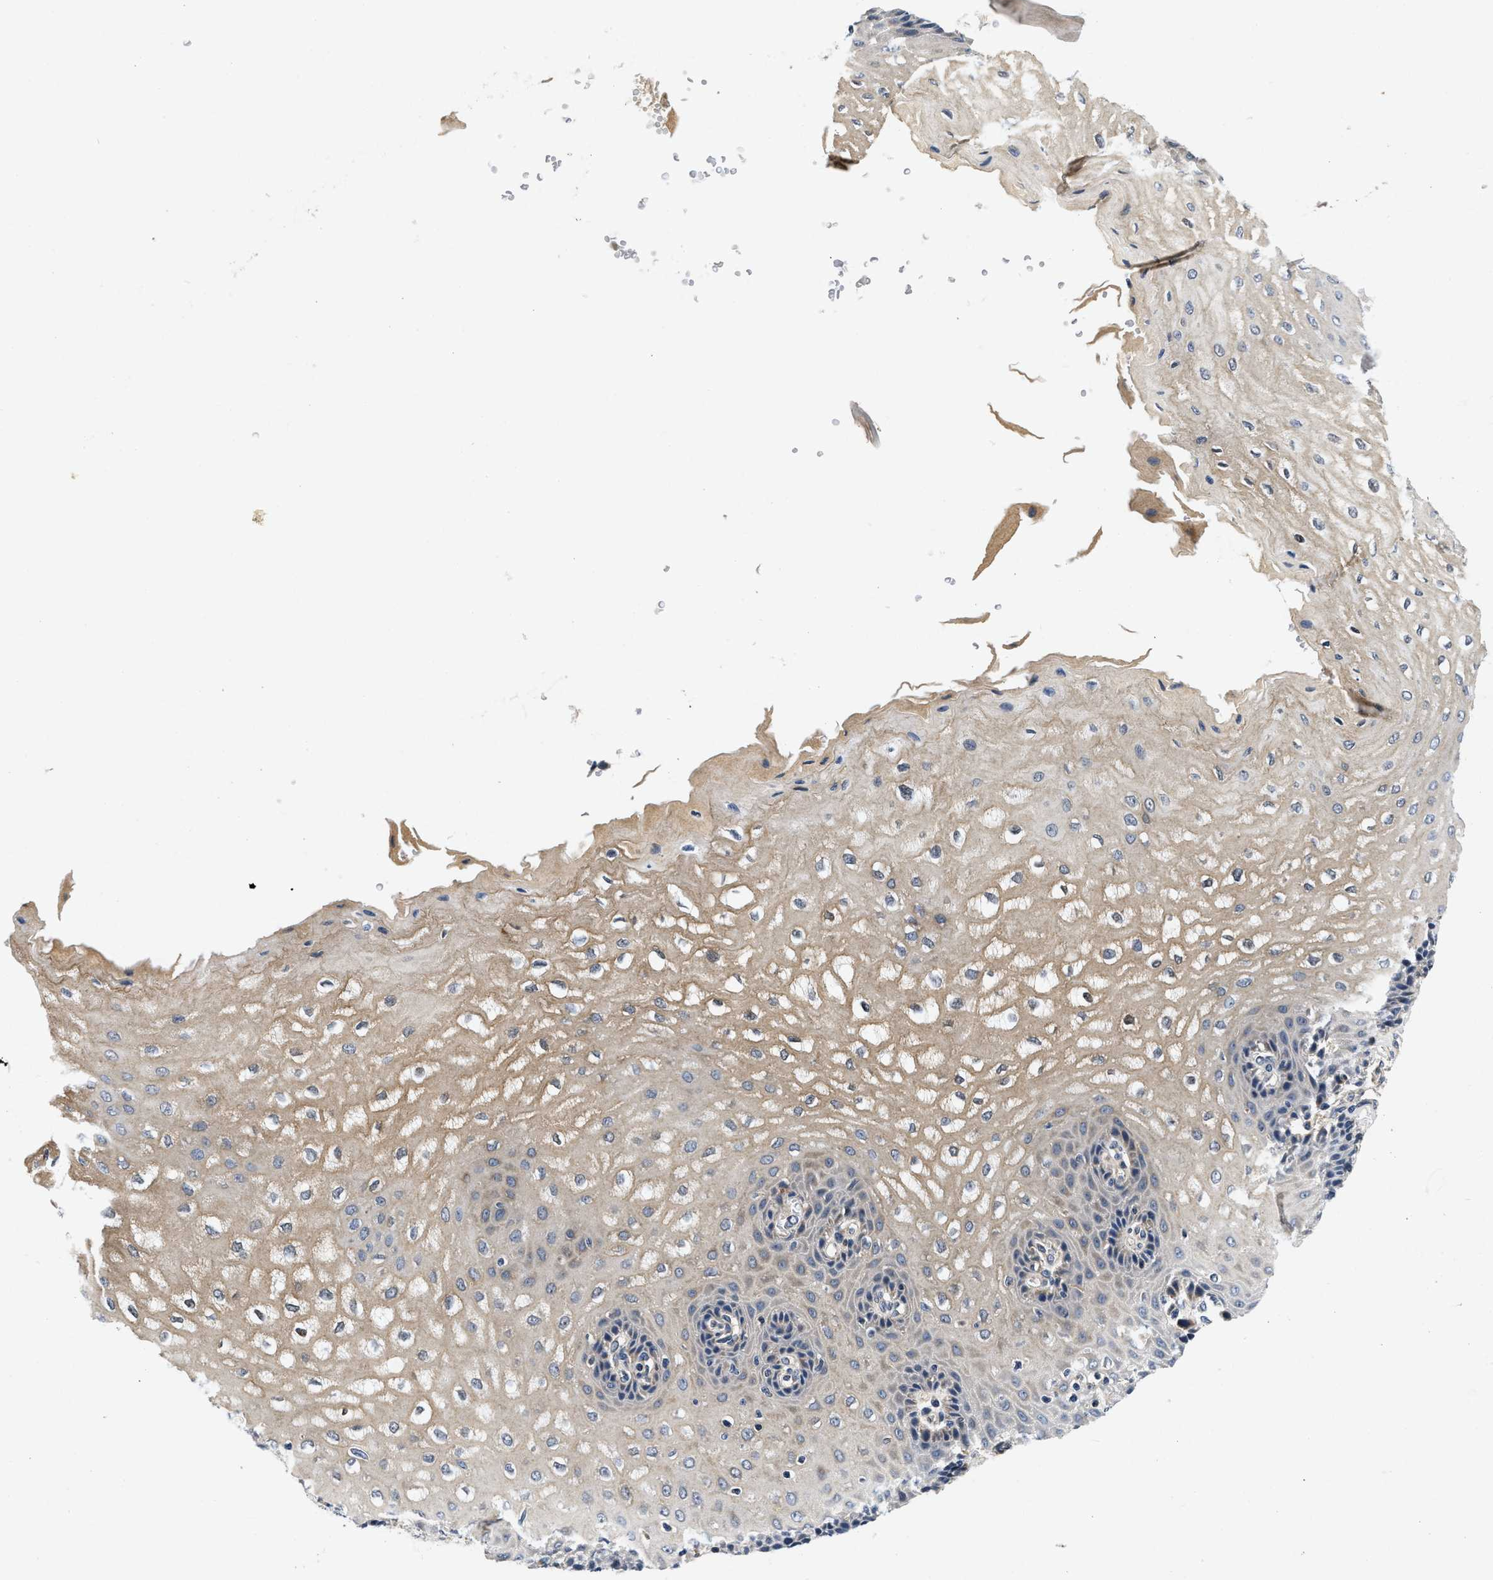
{"staining": {"intensity": "moderate", "quantity": ">75%", "location": "cytoplasmic/membranous"}, "tissue": "esophagus", "cell_type": "Squamous epithelial cells", "image_type": "normal", "snomed": [{"axis": "morphology", "description": "Normal tissue, NOS"}, {"axis": "topography", "description": "Esophagus"}], "caption": "High-magnification brightfield microscopy of benign esophagus stained with DAB (brown) and counterstained with hematoxylin (blue). squamous epithelial cells exhibit moderate cytoplasmic/membranous positivity is present in approximately>75% of cells. The staining is performed using DAB brown chromogen to label protein expression. The nuclei are counter-stained blue using hematoxylin.", "gene": "PDP1", "patient": {"sex": "male", "age": 54}}